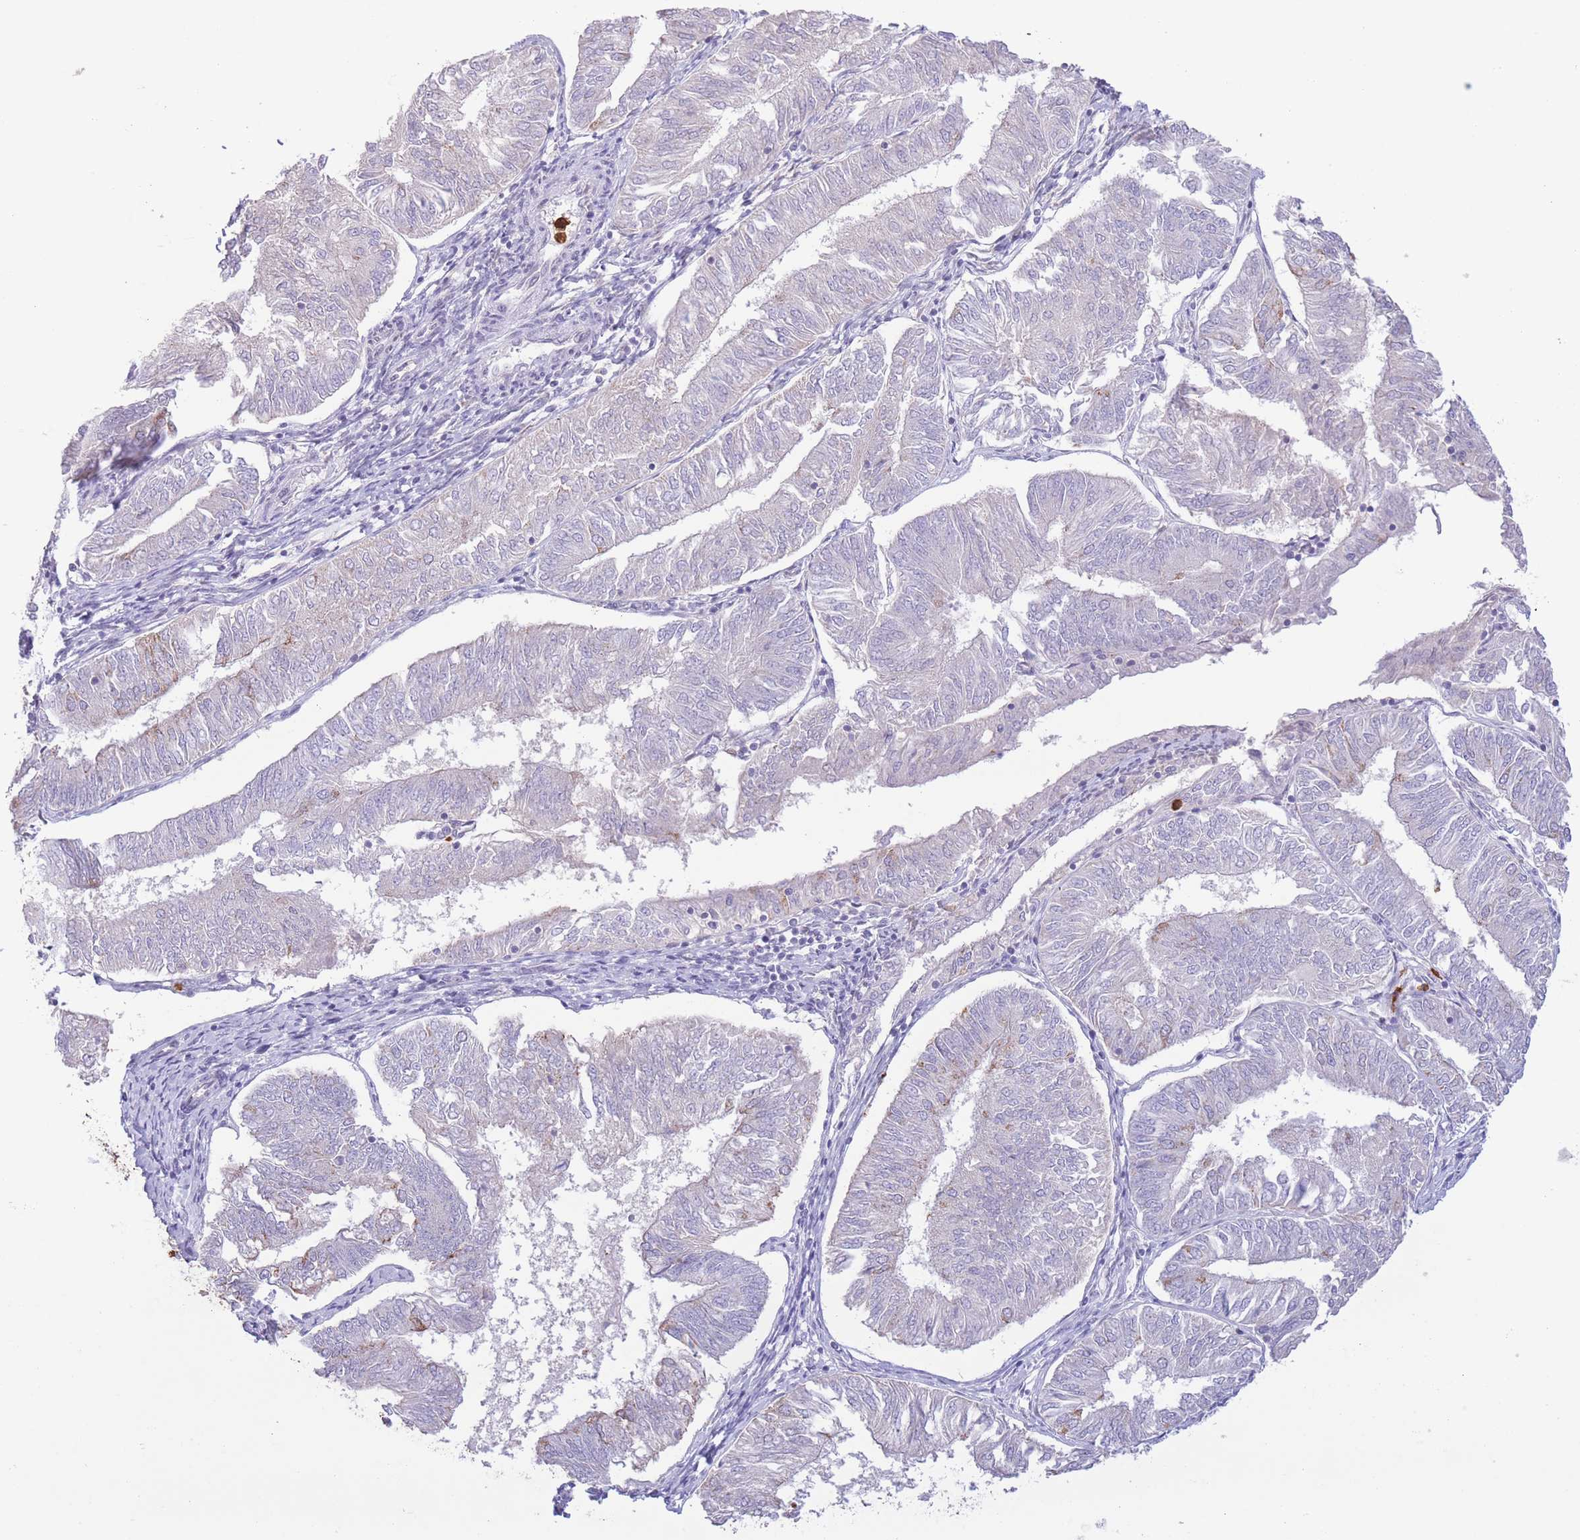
{"staining": {"intensity": "negative", "quantity": "none", "location": "none"}, "tissue": "endometrial cancer", "cell_type": "Tumor cells", "image_type": "cancer", "snomed": [{"axis": "morphology", "description": "Adenocarcinoma, NOS"}, {"axis": "topography", "description": "Endometrium"}], "caption": "The immunohistochemistry image has no significant expression in tumor cells of endometrial adenocarcinoma tissue. (Brightfield microscopy of DAB (3,3'-diaminobenzidine) IHC at high magnification).", "gene": "LCLAT1", "patient": {"sex": "female", "age": 58}}